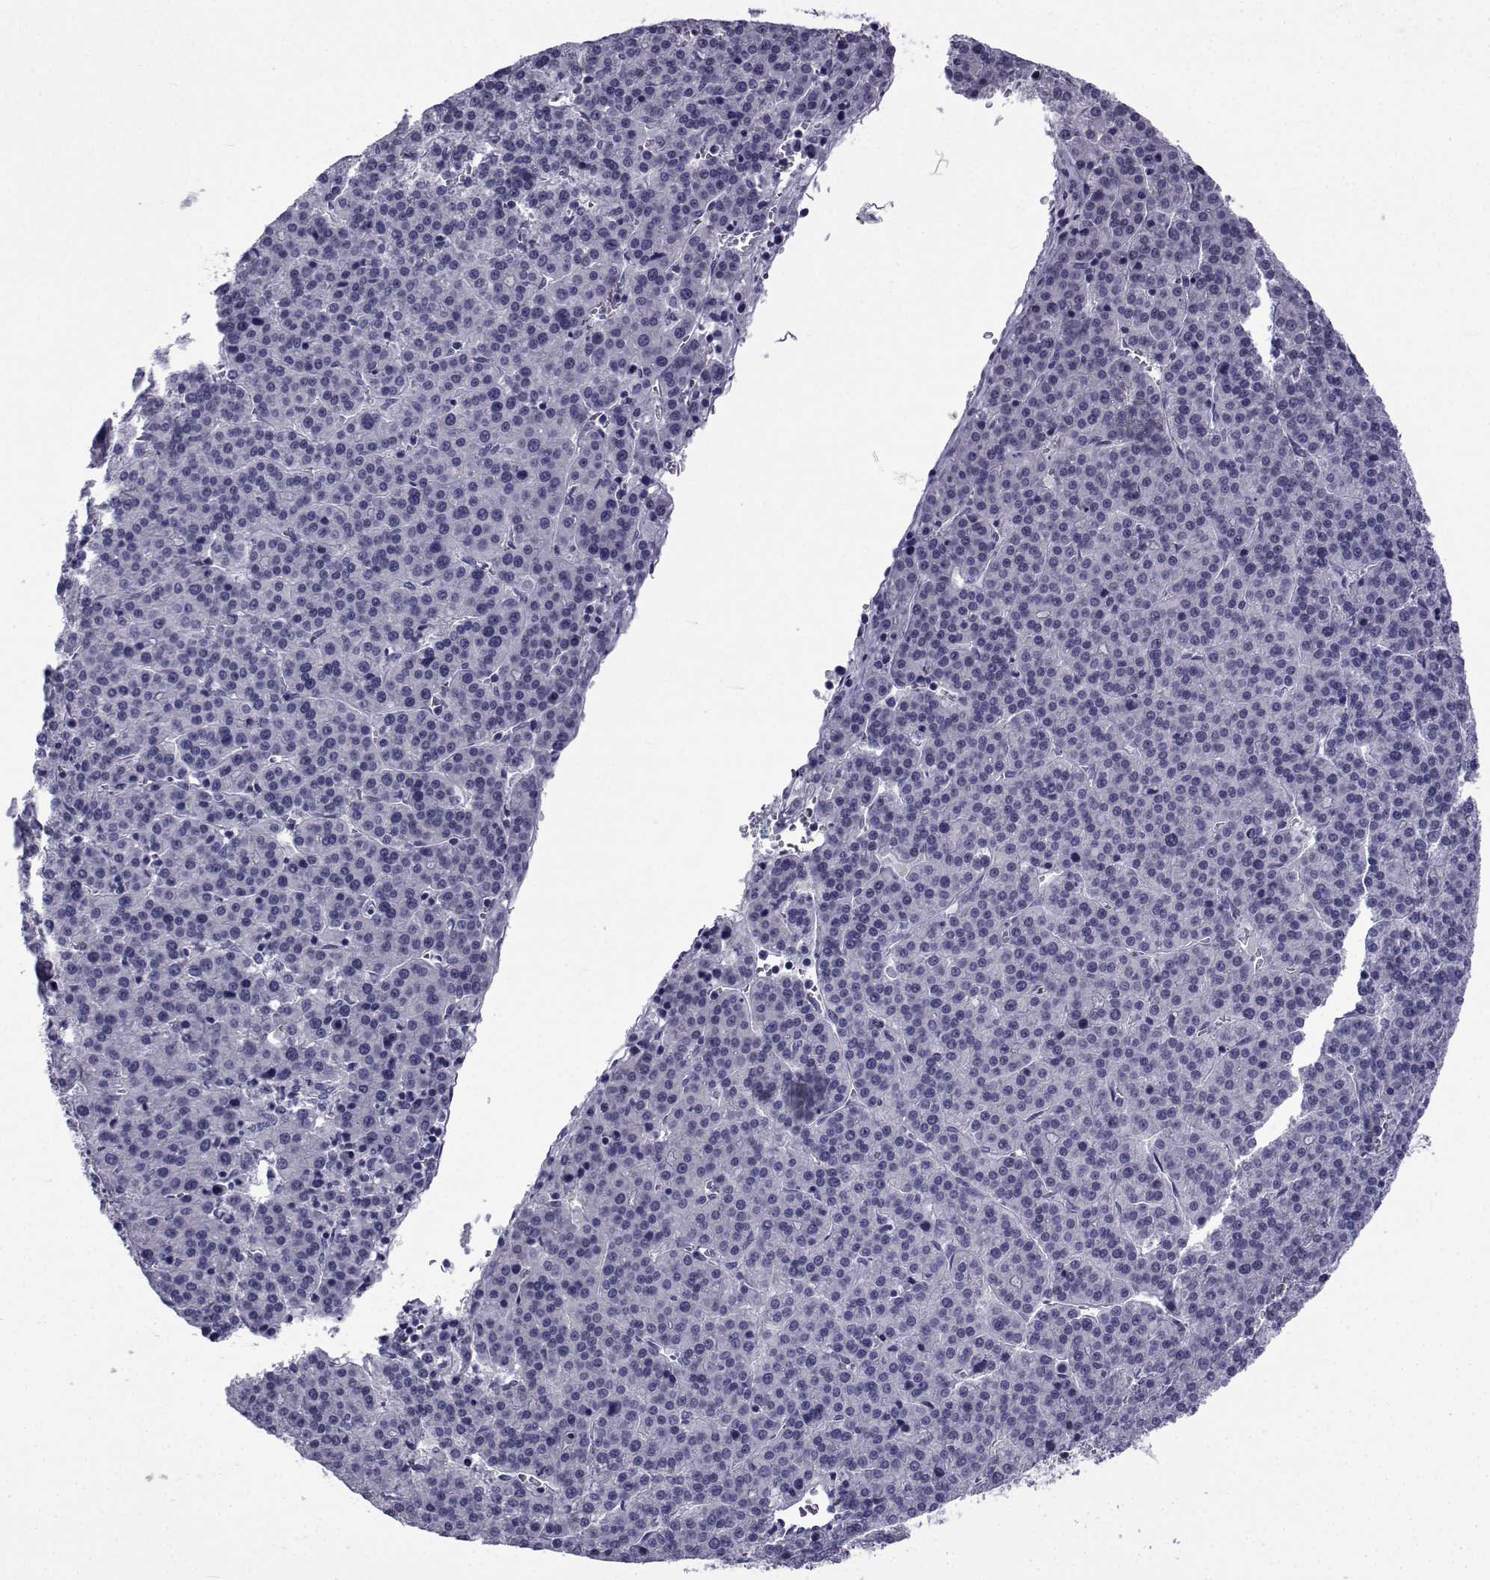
{"staining": {"intensity": "negative", "quantity": "none", "location": "none"}, "tissue": "liver cancer", "cell_type": "Tumor cells", "image_type": "cancer", "snomed": [{"axis": "morphology", "description": "Carcinoma, Hepatocellular, NOS"}, {"axis": "topography", "description": "Liver"}], "caption": "Image shows no significant protein staining in tumor cells of hepatocellular carcinoma (liver).", "gene": "PDE6H", "patient": {"sex": "female", "age": 58}}